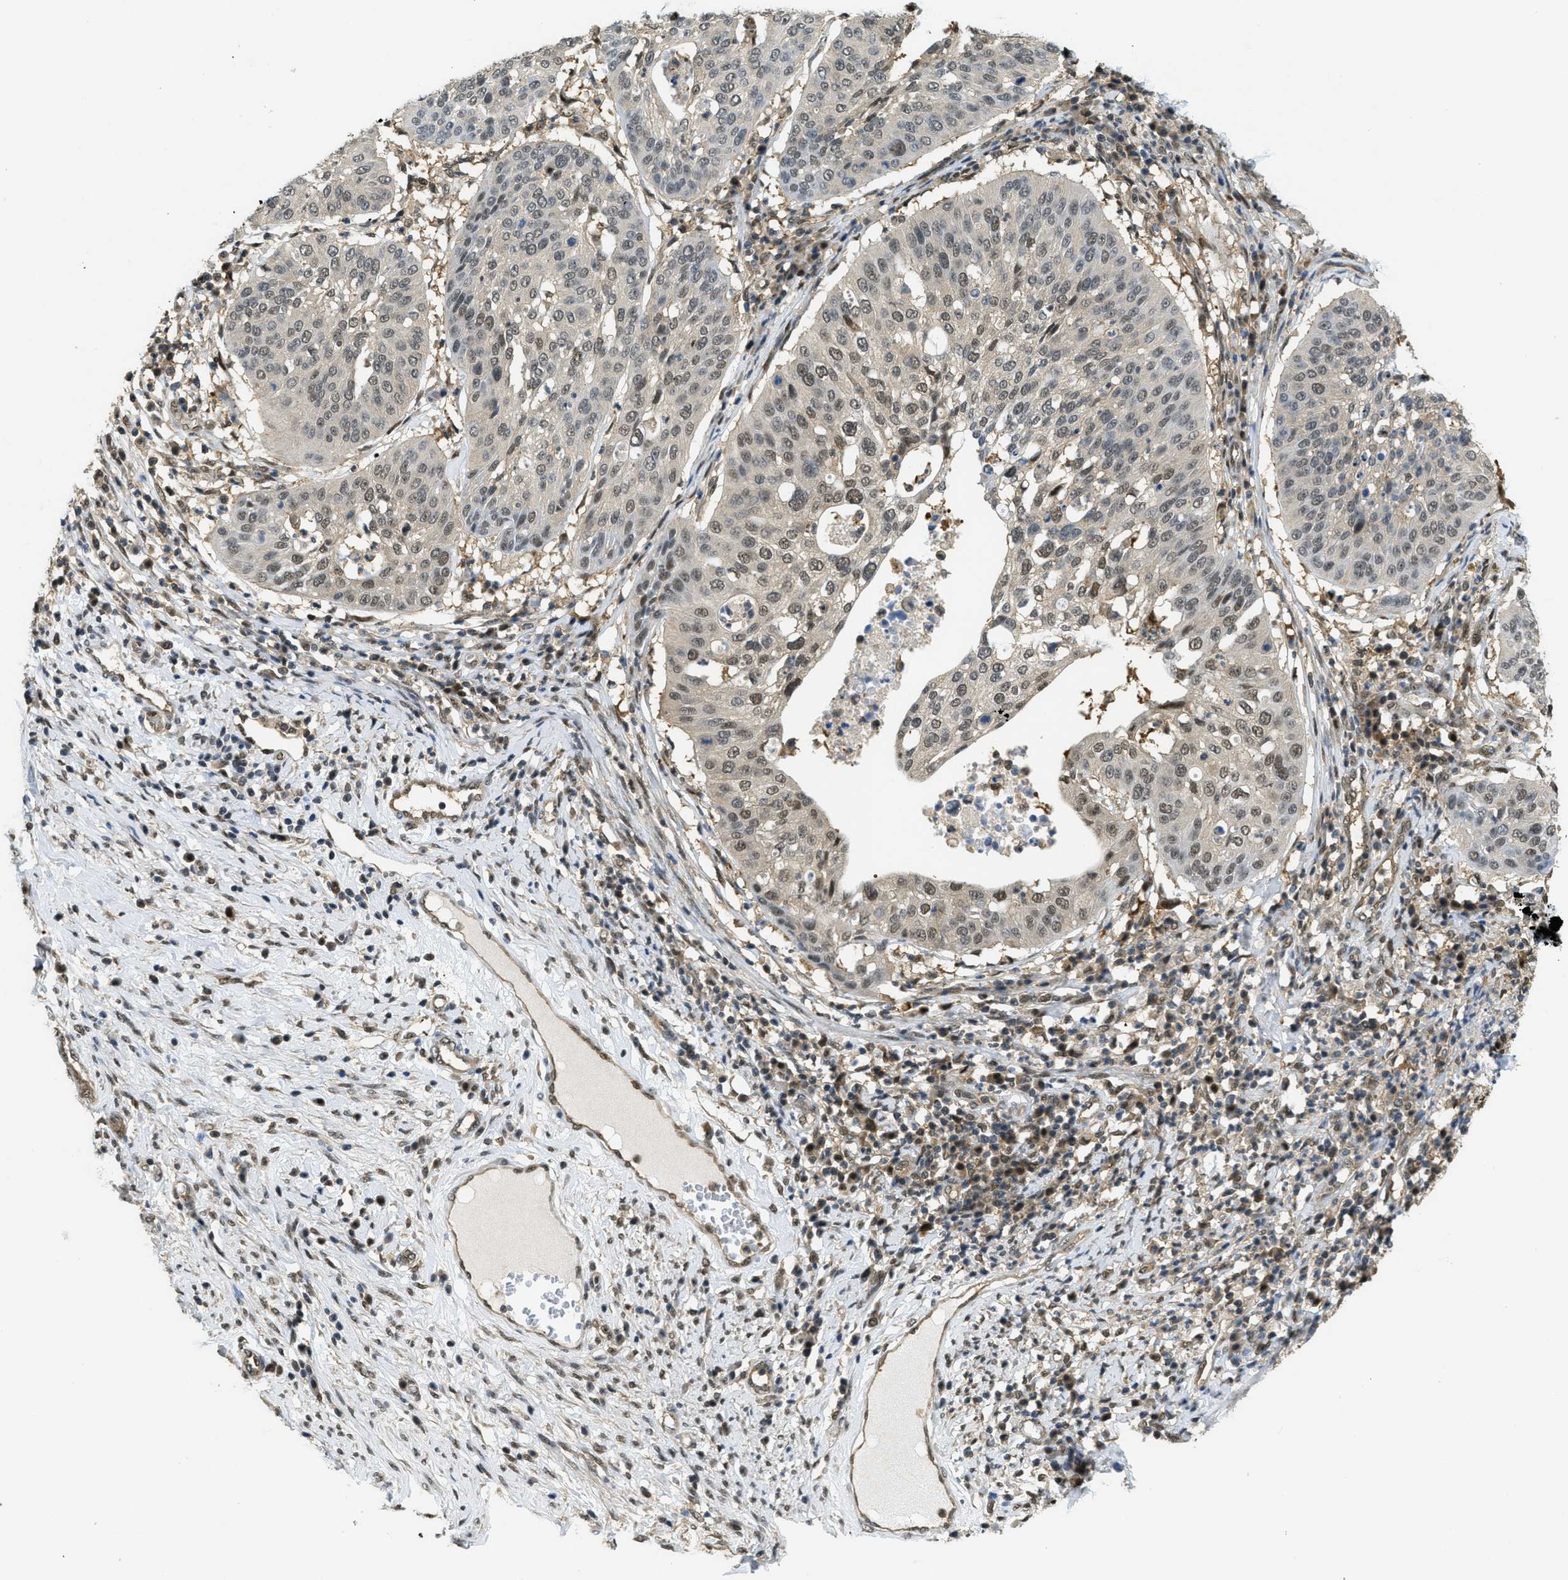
{"staining": {"intensity": "moderate", "quantity": ">75%", "location": "nuclear"}, "tissue": "cervical cancer", "cell_type": "Tumor cells", "image_type": "cancer", "snomed": [{"axis": "morphology", "description": "Normal tissue, NOS"}, {"axis": "morphology", "description": "Squamous cell carcinoma, NOS"}, {"axis": "topography", "description": "Cervix"}], "caption": "Approximately >75% of tumor cells in human squamous cell carcinoma (cervical) show moderate nuclear protein positivity as visualized by brown immunohistochemical staining.", "gene": "PSMC5", "patient": {"sex": "female", "age": 39}}